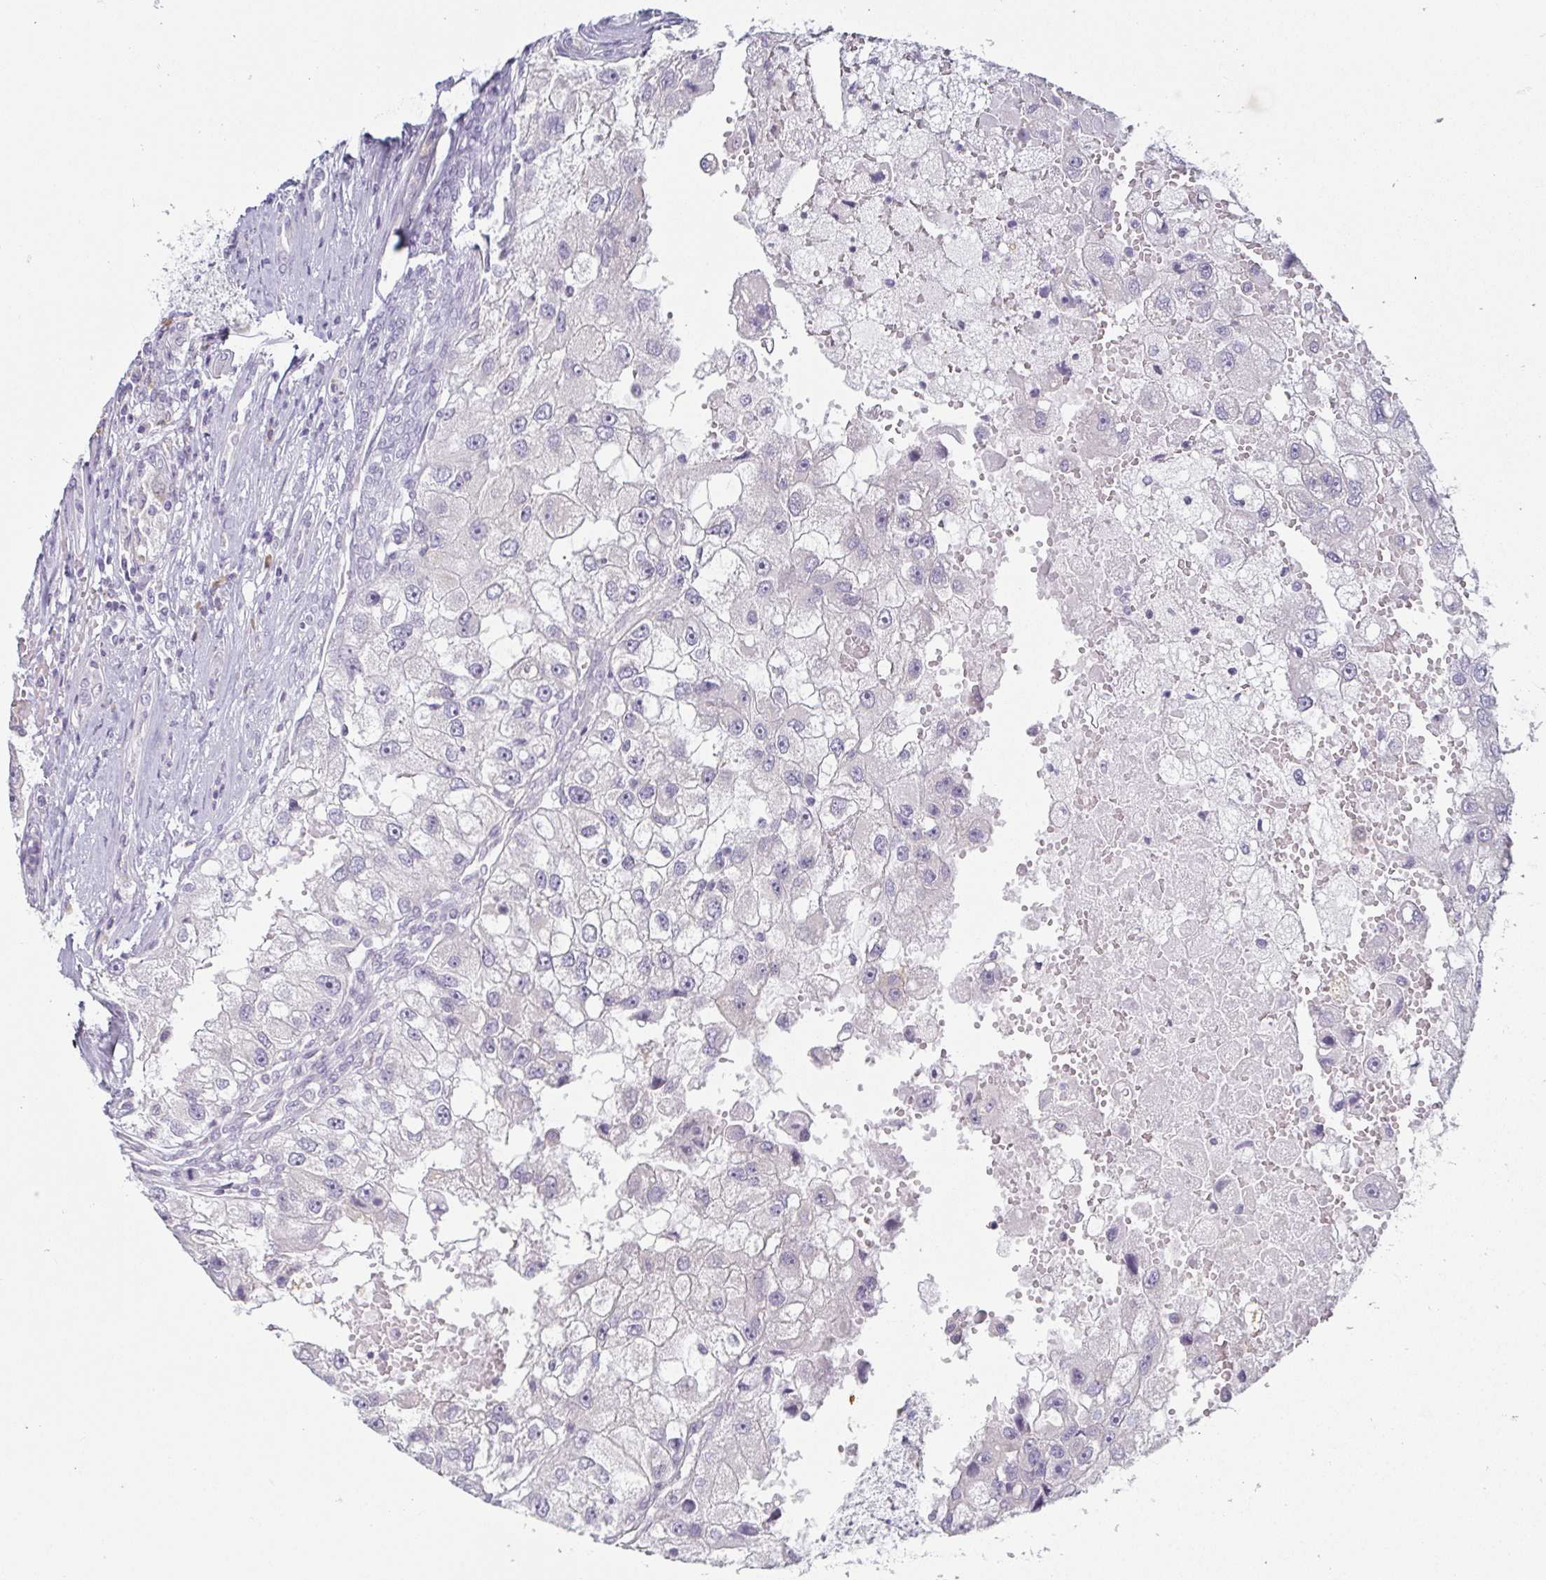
{"staining": {"intensity": "negative", "quantity": "none", "location": "none"}, "tissue": "renal cancer", "cell_type": "Tumor cells", "image_type": "cancer", "snomed": [{"axis": "morphology", "description": "Adenocarcinoma, NOS"}, {"axis": "topography", "description": "Kidney"}], "caption": "Tumor cells are negative for brown protein staining in renal cancer.", "gene": "PRR27", "patient": {"sex": "male", "age": 63}}